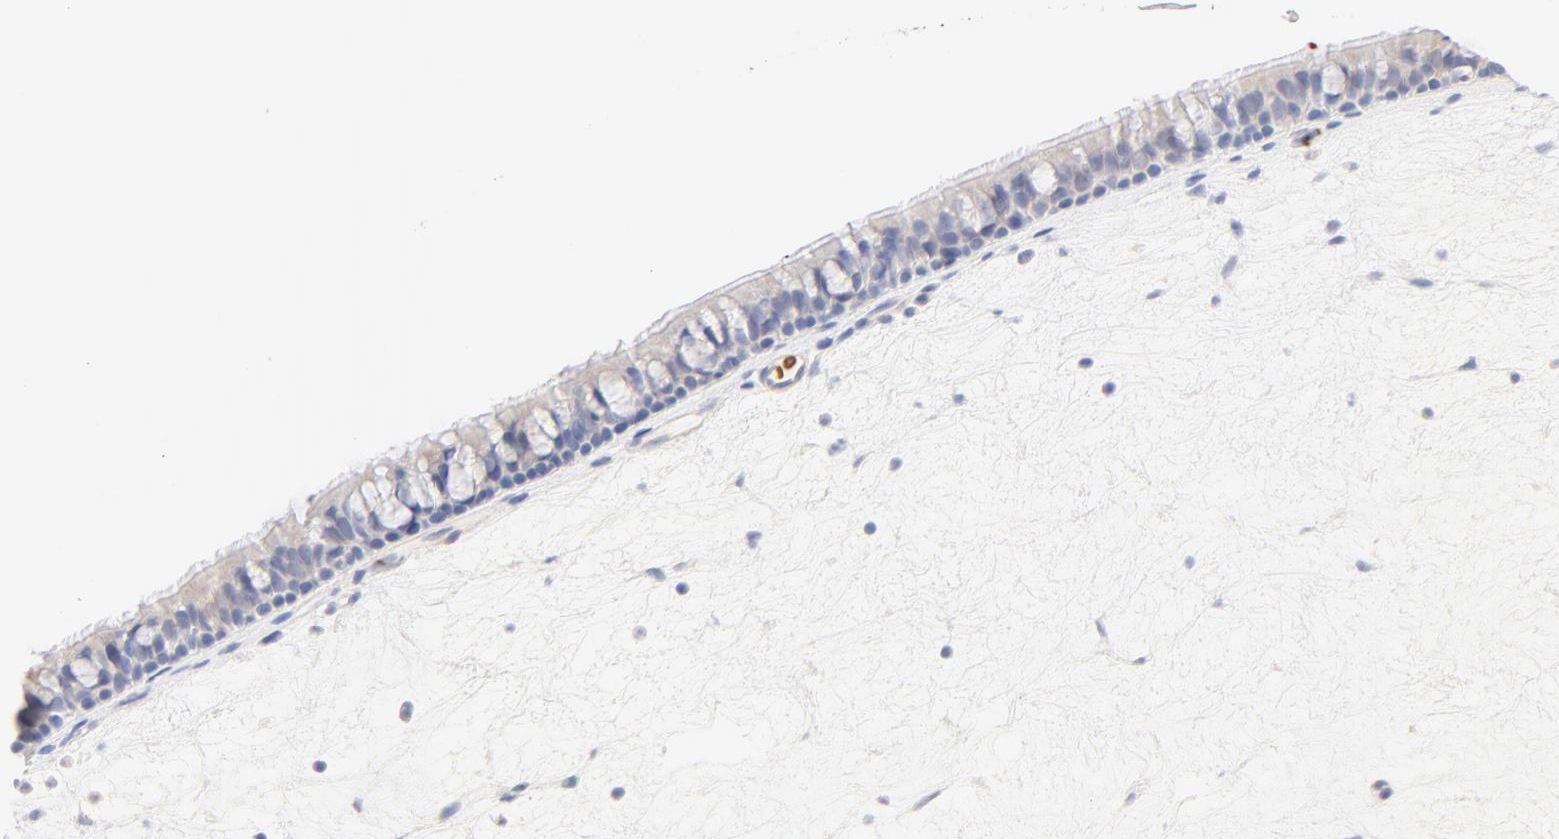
{"staining": {"intensity": "negative", "quantity": "none", "location": "none"}, "tissue": "nasopharynx", "cell_type": "Respiratory epithelial cells", "image_type": "normal", "snomed": [{"axis": "morphology", "description": "Normal tissue, NOS"}, {"axis": "topography", "description": "Nasopharynx"}], "caption": "The histopathology image displays no staining of respiratory epithelial cells in normal nasopharynx. (Immunohistochemistry, brightfield microscopy, high magnification).", "gene": "SPTB", "patient": {"sex": "female", "age": 78}}